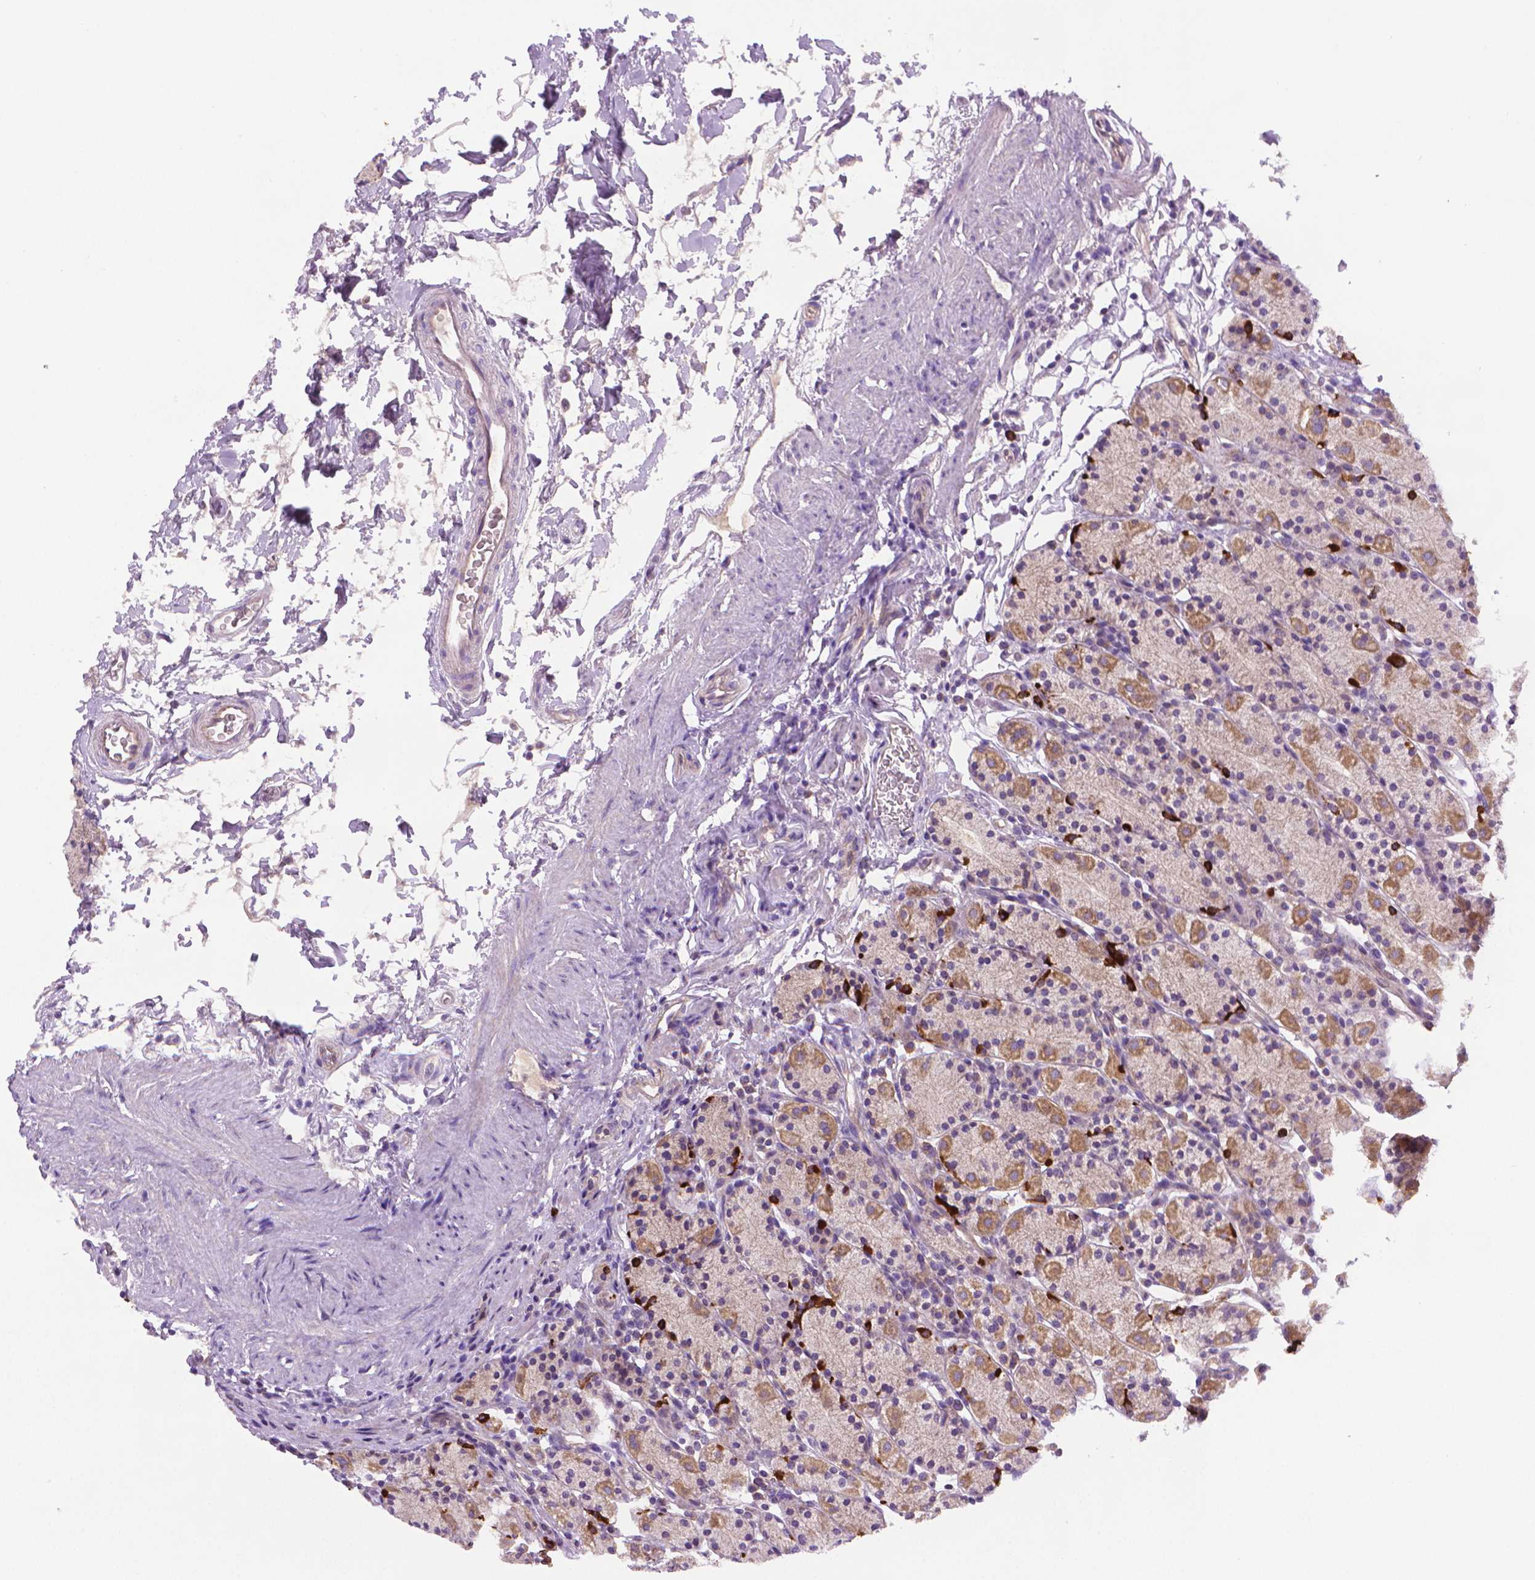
{"staining": {"intensity": "moderate", "quantity": "<25%", "location": "cytoplasmic/membranous"}, "tissue": "stomach", "cell_type": "Glandular cells", "image_type": "normal", "snomed": [{"axis": "morphology", "description": "Normal tissue, NOS"}, {"axis": "topography", "description": "Stomach, upper"}, {"axis": "topography", "description": "Stomach"}], "caption": "This photomicrograph shows IHC staining of unremarkable stomach, with low moderate cytoplasmic/membranous expression in about <25% of glandular cells.", "gene": "SLC51B", "patient": {"sex": "male", "age": 62}}